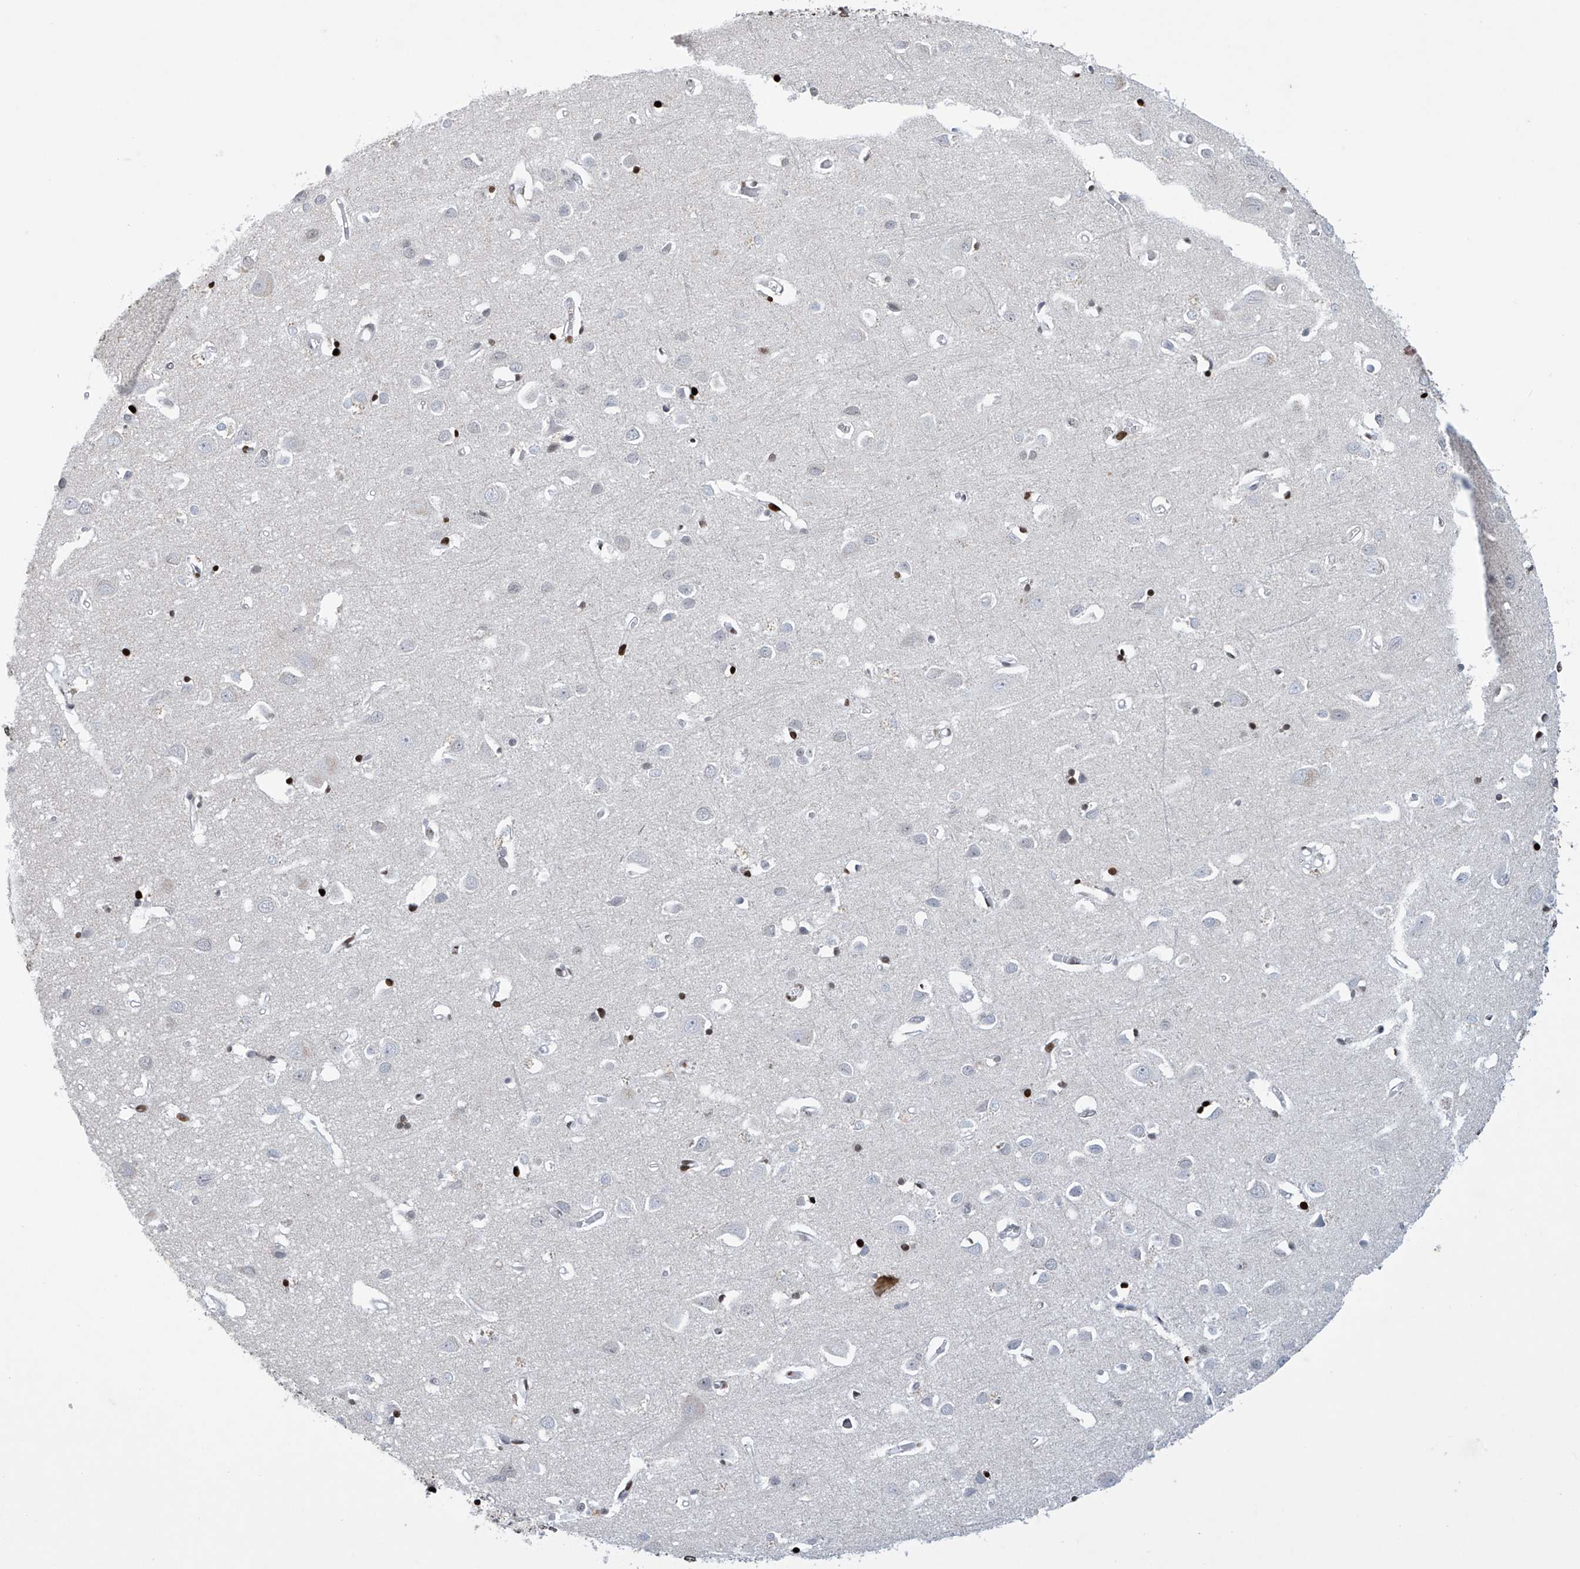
{"staining": {"intensity": "negative", "quantity": "none", "location": "none"}, "tissue": "cerebral cortex", "cell_type": "Endothelial cells", "image_type": "normal", "snomed": [{"axis": "morphology", "description": "Normal tissue, NOS"}, {"axis": "topography", "description": "Cerebral cortex"}], "caption": "Benign cerebral cortex was stained to show a protein in brown. There is no significant expression in endothelial cells.", "gene": "RFX7", "patient": {"sex": "female", "age": 64}}